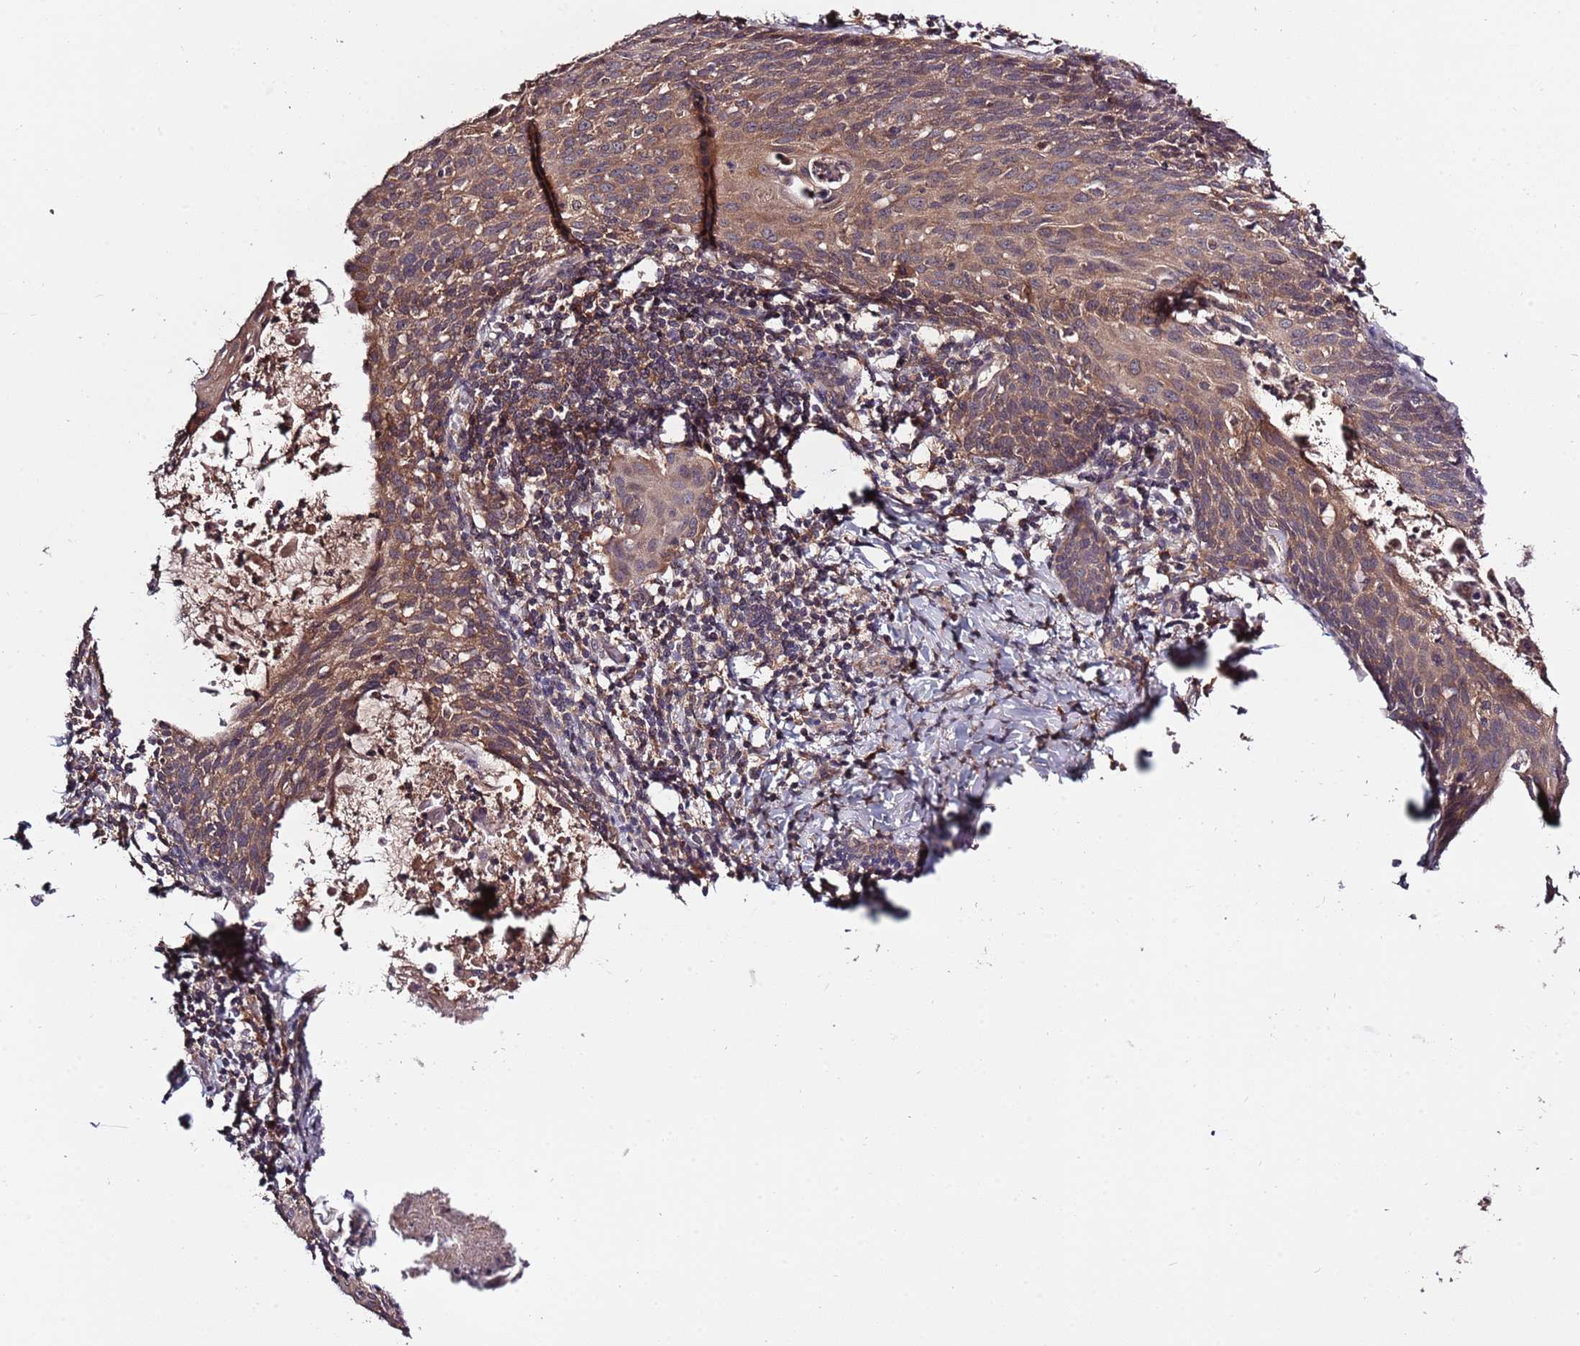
{"staining": {"intensity": "moderate", "quantity": ">75%", "location": "cytoplasmic/membranous"}, "tissue": "cervical cancer", "cell_type": "Tumor cells", "image_type": "cancer", "snomed": [{"axis": "morphology", "description": "Squamous cell carcinoma, NOS"}, {"axis": "topography", "description": "Cervix"}], "caption": "About >75% of tumor cells in cervical cancer exhibit moderate cytoplasmic/membranous protein staining as visualized by brown immunohistochemical staining.", "gene": "USP32", "patient": {"sex": "female", "age": 52}}